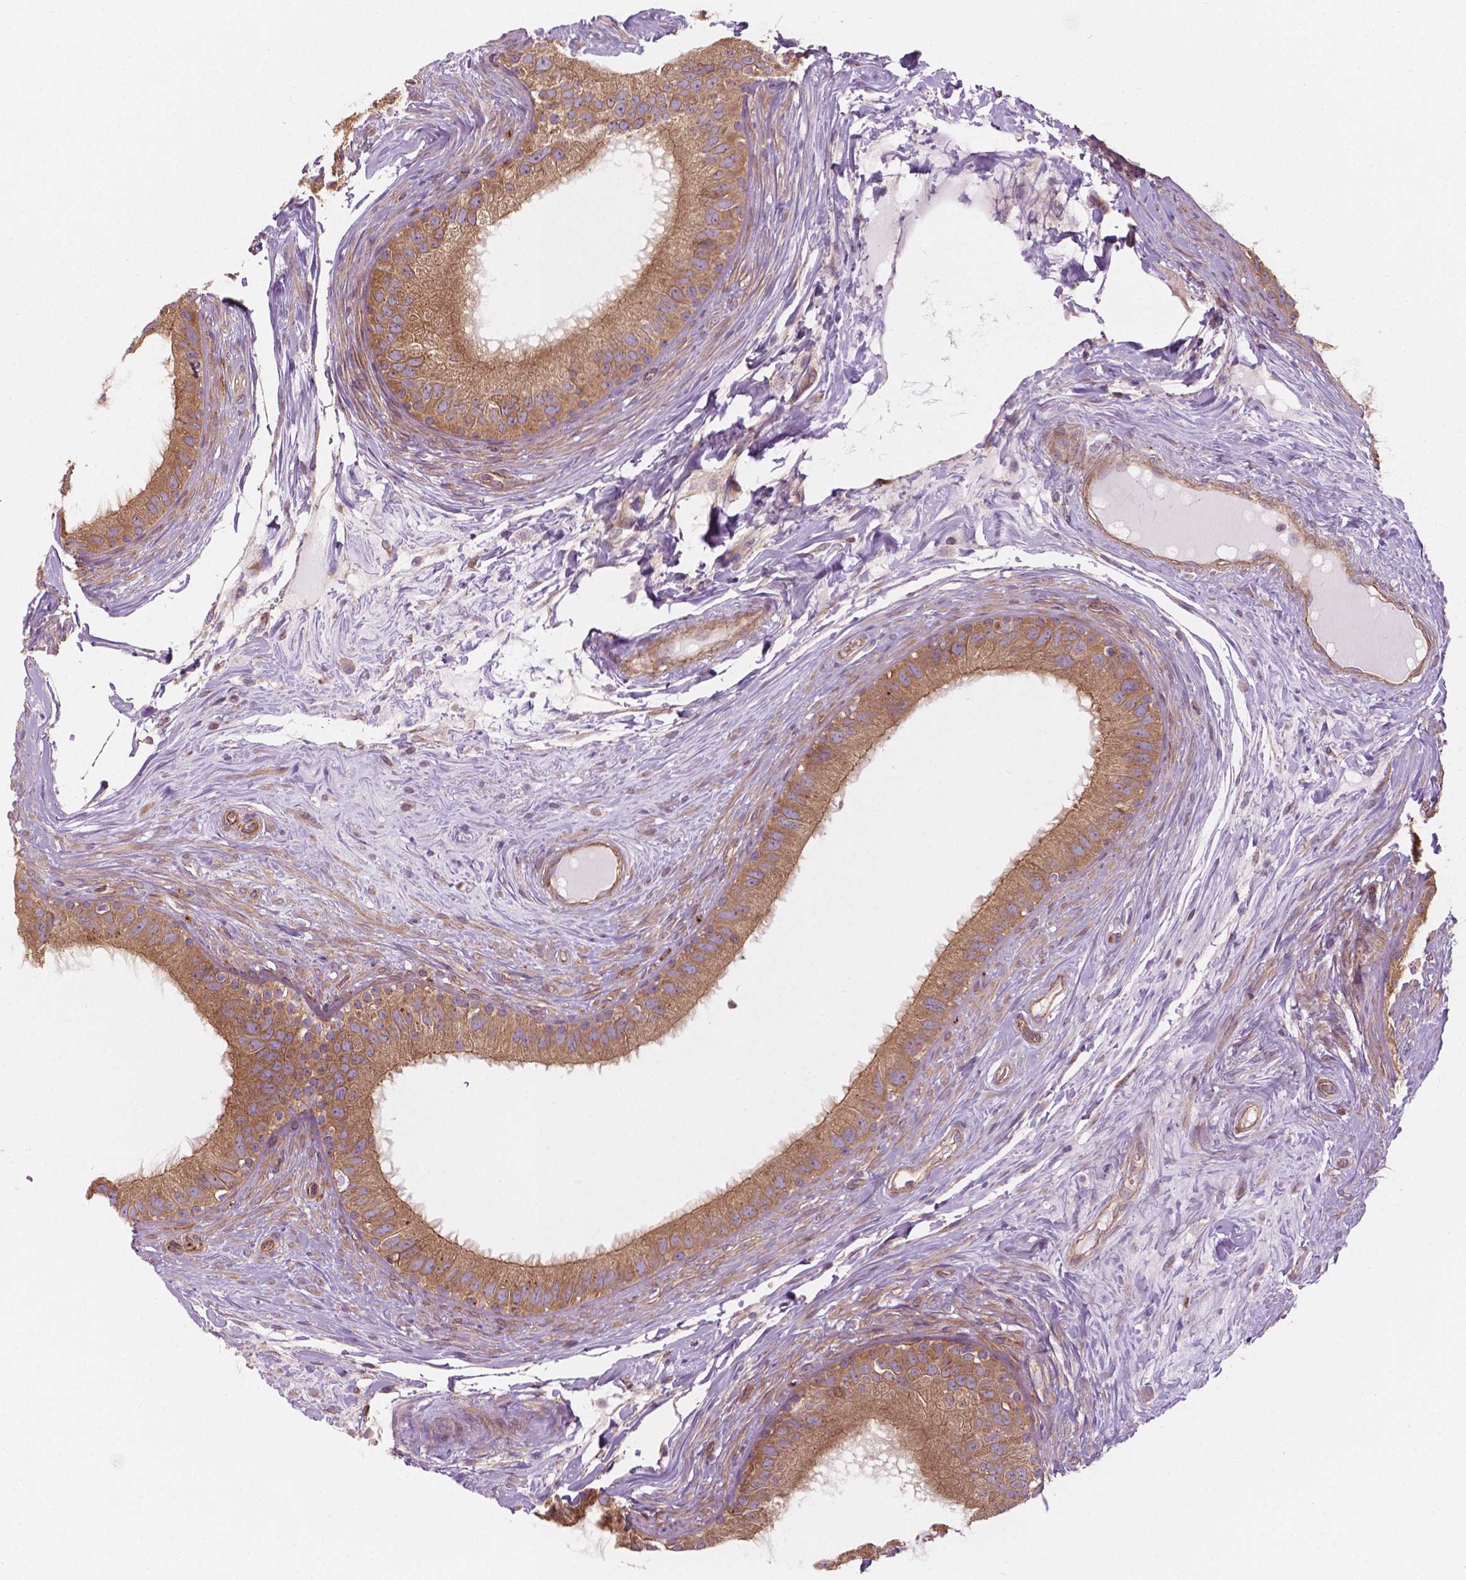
{"staining": {"intensity": "moderate", "quantity": ">75%", "location": "cytoplasmic/membranous"}, "tissue": "epididymis", "cell_type": "Glandular cells", "image_type": "normal", "snomed": [{"axis": "morphology", "description": "Normal tissue, NOS"}, {"axis": "topography", "description": "Epididymis"}], "caption": "Immunohistochemistry (IHC) micrograph of normal epididymis: epididymis stained using immunohistochemistry demonstrates medium levels of moderate protein expression localized specifically in the cytoplasmic/membranous of glandular cells, appearing as a cytoplasmic/membranous brown color.", "gene": "SURF4", "patient": {"sex": "male", "age": 59}}